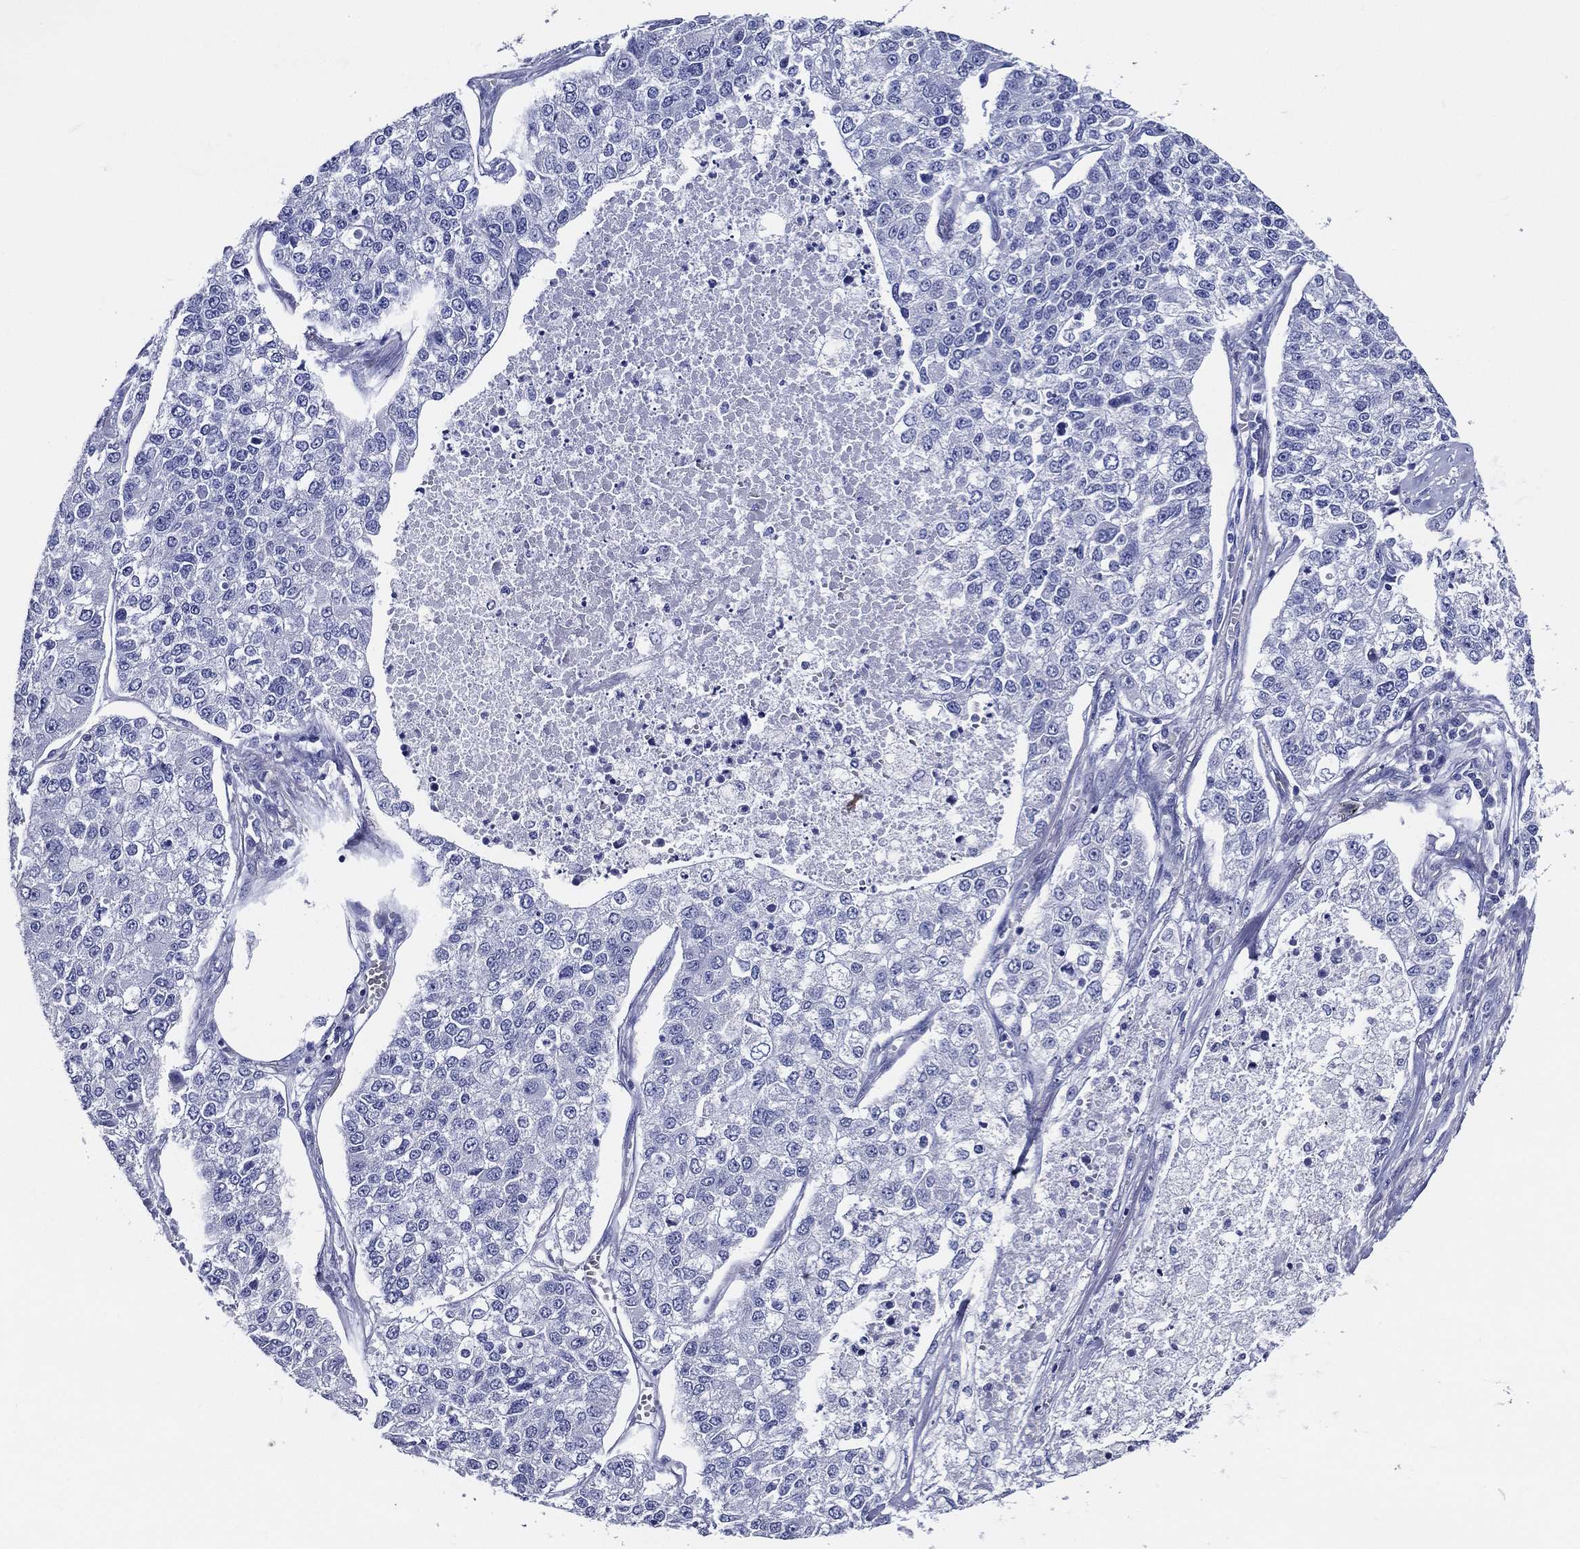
{"staining": {"intensity": "negative", "quantity": "none", "location": "none"}, "tissue": "lung cancer", "cell_type": "Tumor cells", "image_type": "cancer", "snomed": [{"axis": "morphology", "description": "Adenocarcinoma, NOS"}, {"axis": "topography", "description": "Lung"}], "caption": "A high-resolution histopathology image shows IHC staining of adenocarcinoma (lung), which reveals no significant positivity in tumor cells.", "gene": "ACE2", "patient": {"sex": "male", "age": 49}}